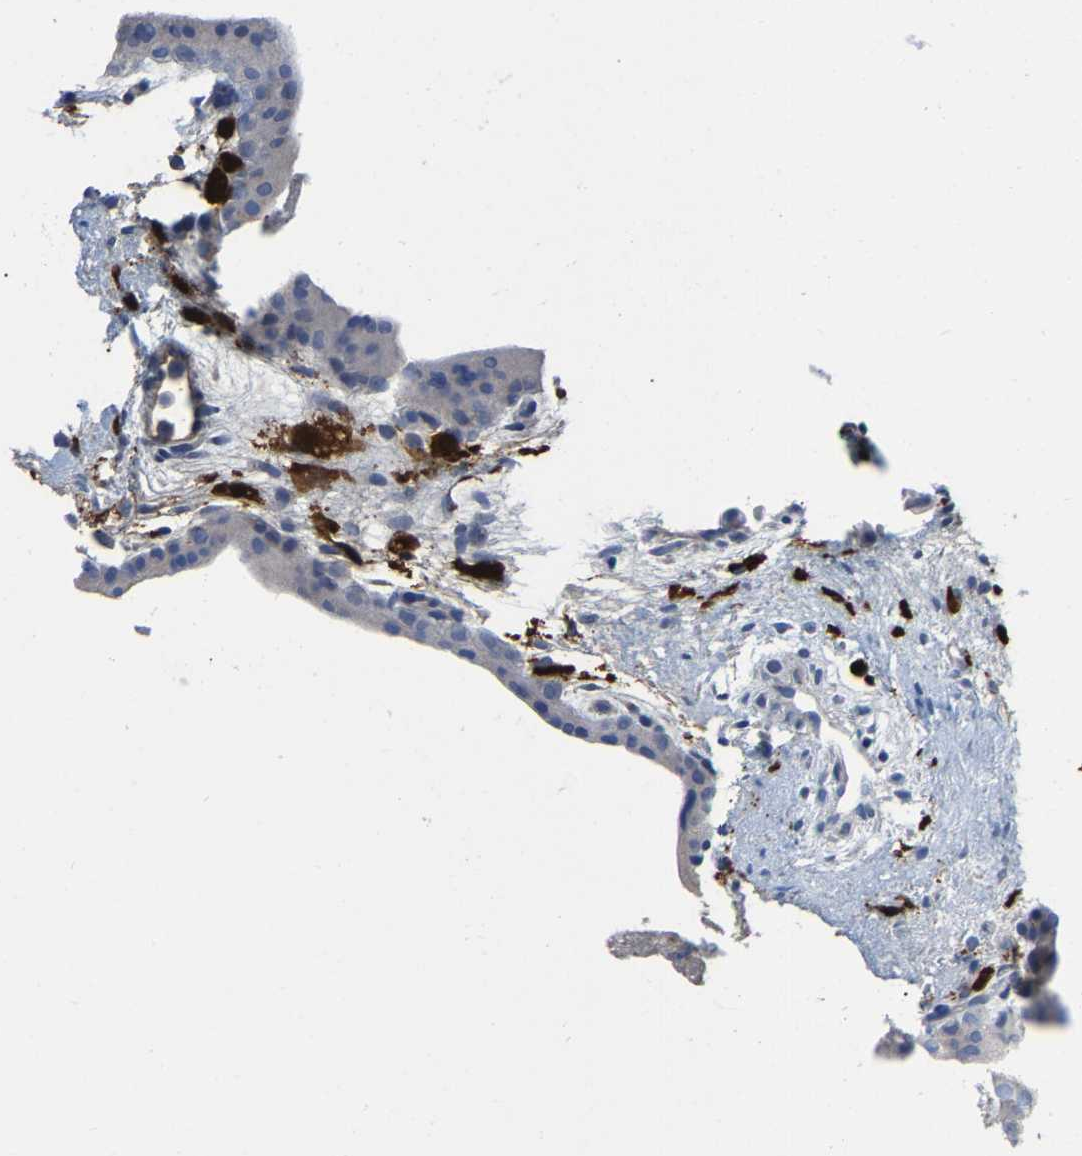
{"staining": {"intensity": "negative", "quantity": "none", "location": "none"}, "tissue": "placenta", "cell_type": "Trophoblastic cells", "image_type": "normal", "snomed": [{"axis": "morphology", "description": "Normal tissue, NOS"}, {"axis": "topography", "description": "Placenta"}], "caption": "Placenta was stained to show a protein in brown. There is no significant staining in trophoblastic cells. (Immunohistochemistry, brightfield microscopy, high magnification).", "gene": "ULBP2", "patient": {"sex": "female", "age": 35}}